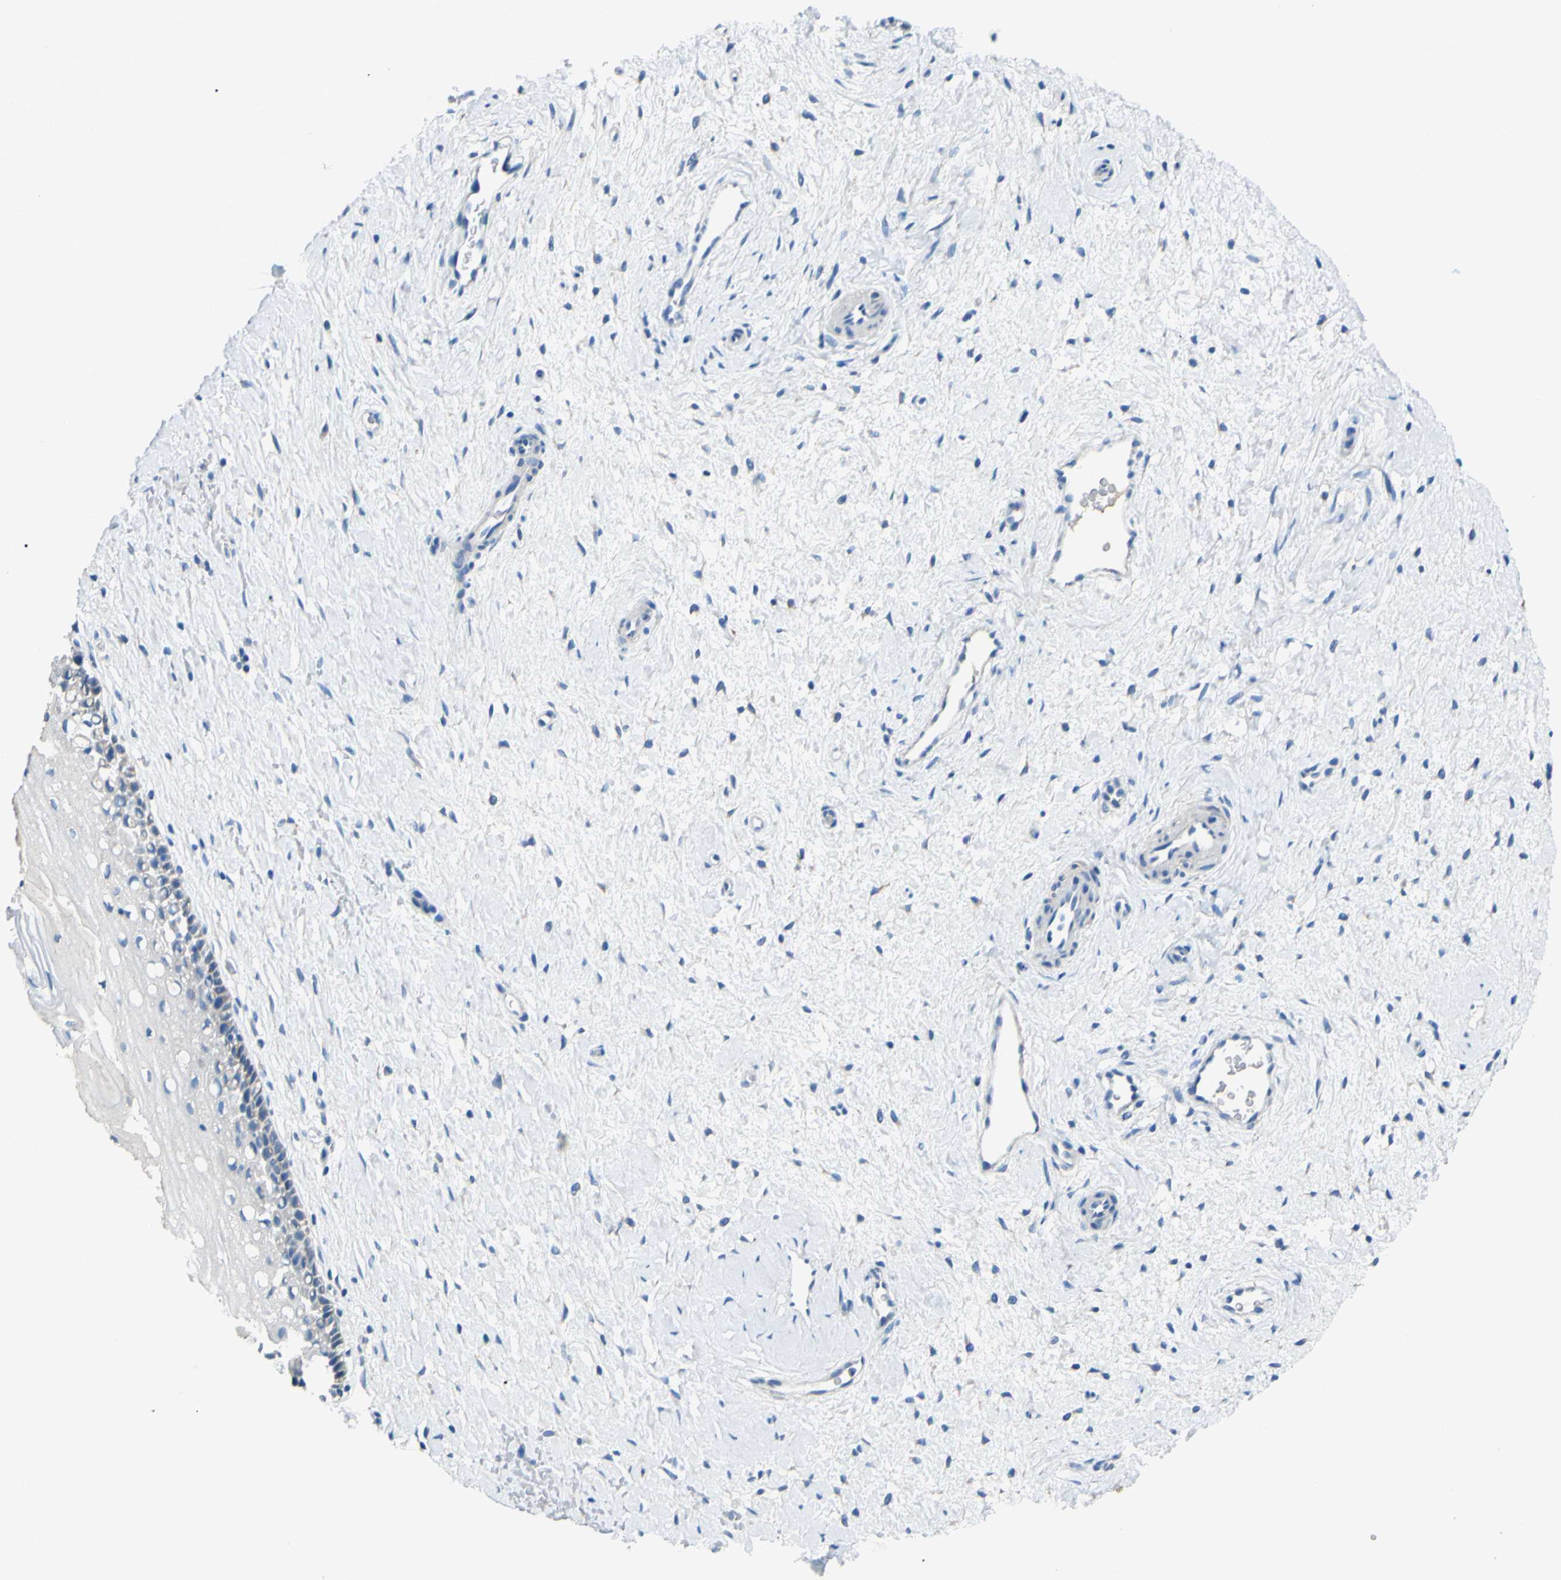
{"staining": {"intensity": "weak", "quantity": "<25%", "location": "cytoplasmic/membranous"}, "tissue": "cervix", "cell_type": "Squamous epithelial cells", "image_type": "normal", "snomed": [{"axis": "morphology", "description": "Normal tissue, NOS"}, {"axis": "topography", "description": "Cervix"}], "caption": "IHC image of benign cervix: human cervix stained with DAB (3,3'-diaminobenzidine) demonstrates no significant protein positivity in squamous epithelial cells.", "gene": "CDH10", "patient": {"sex": "female", "age": 39}}